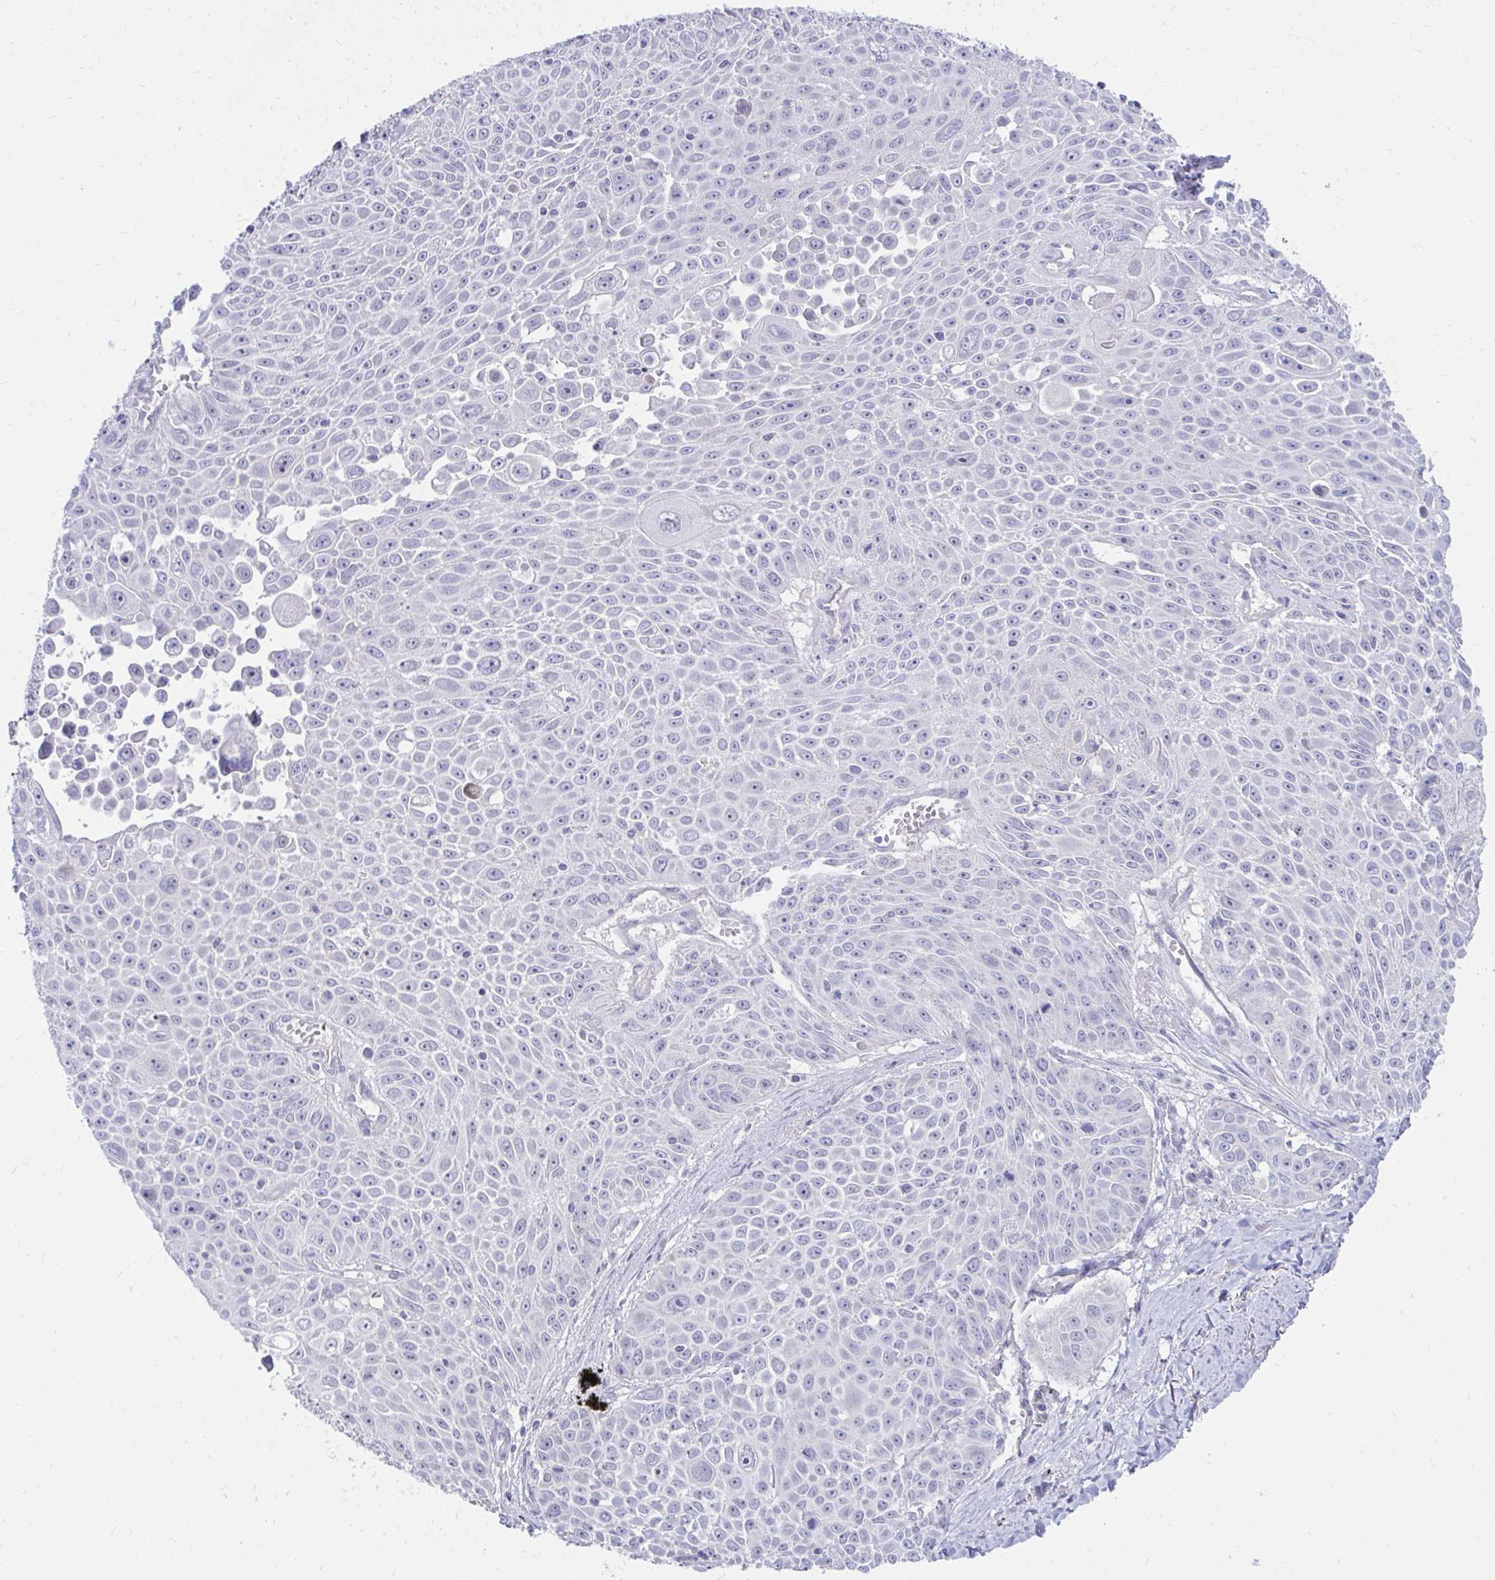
{"staining": {"intensity": "negative", "quantity": "none", "location": "none"}, "tissue": "lung cancer", "cell_type": "Tumor cells", "image_type": "cancer", "snomed": [{"axis": "morphology", "description": "Squamous cell carcinoma, NOS"}, {"axis": "morphology", "description": "Squamous cell carcinoma, metastatic, NOS"}, {"axis": "topography", "description": "Lymph node"}, {"axis": "topography", "description": "Lung"}], "caption": "High power microscopy photomicrograph of an immunohistochemistry (IHC) image of lung cancer, revealing no significant positivity in tumor cells. Brightfield microscopy of immunohistochemistry (IHC) stained with DAB (brown) and hematoxylin (blue), captured at high magnification.", "gene": "LRRC36", "patient": {"sex": "female", "age": 62}}